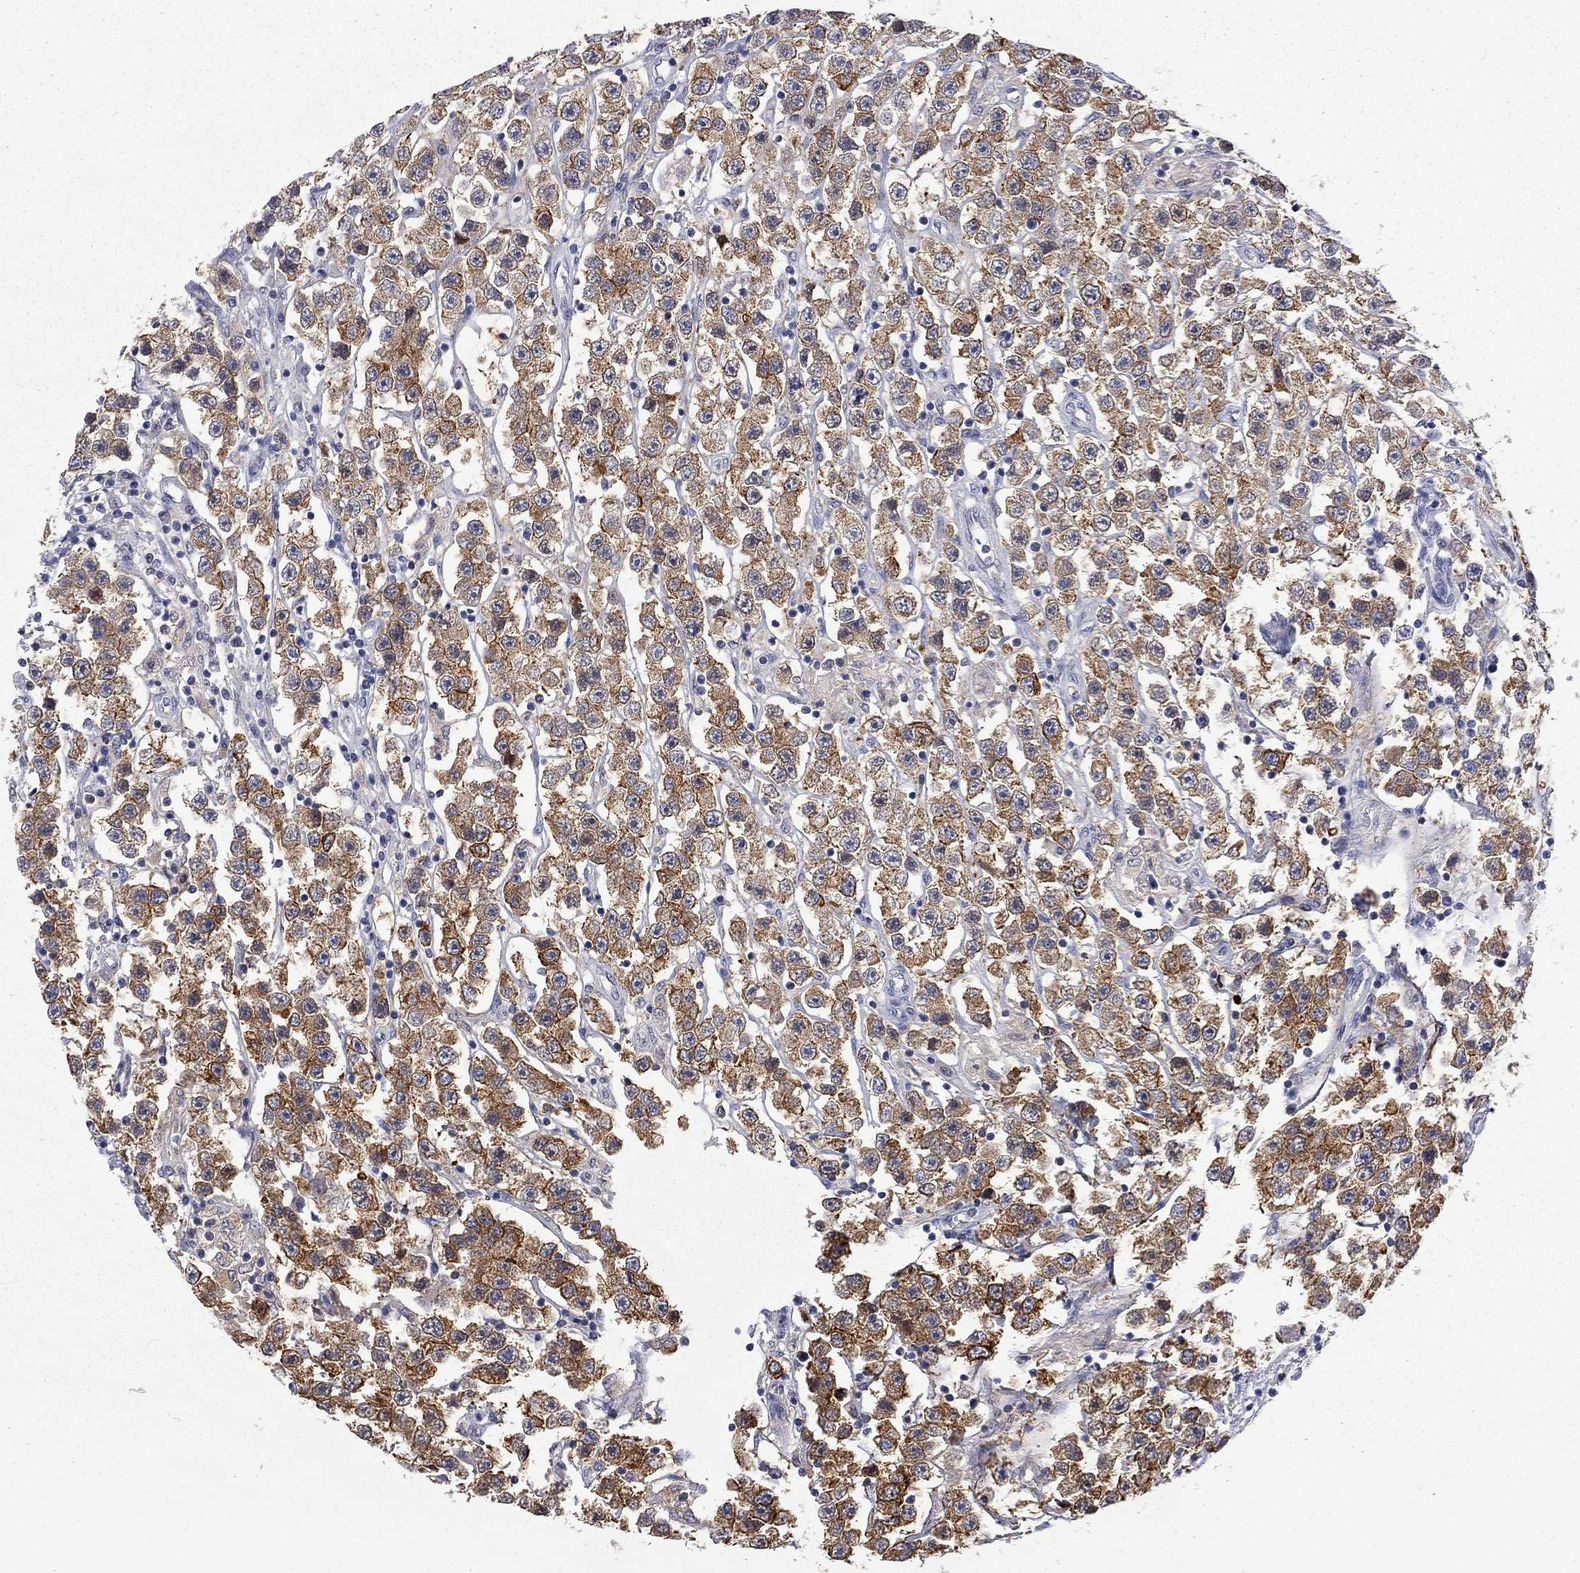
{"staining": {"intensity": "strong", "quantity": "25%-75%", "location": "cytoplasmic/membranous"}, "tissue": "testis cancer", "cell_type": "Tumor cells", "image_type": "cancer", "snomed": [{"axis": "morphology", "description": "Seminoma, NOS"}, {"axis": "topography", "description": "Testis"}], "caption": "Strong cytoplasmic/membranous expression for a protein is seen in about 25%-75% of tumor cells of testis seminoma using immunohistochemistry (IHC).", "gene": "GALNT8", "patient": {"sex": "male", "age": 45}}